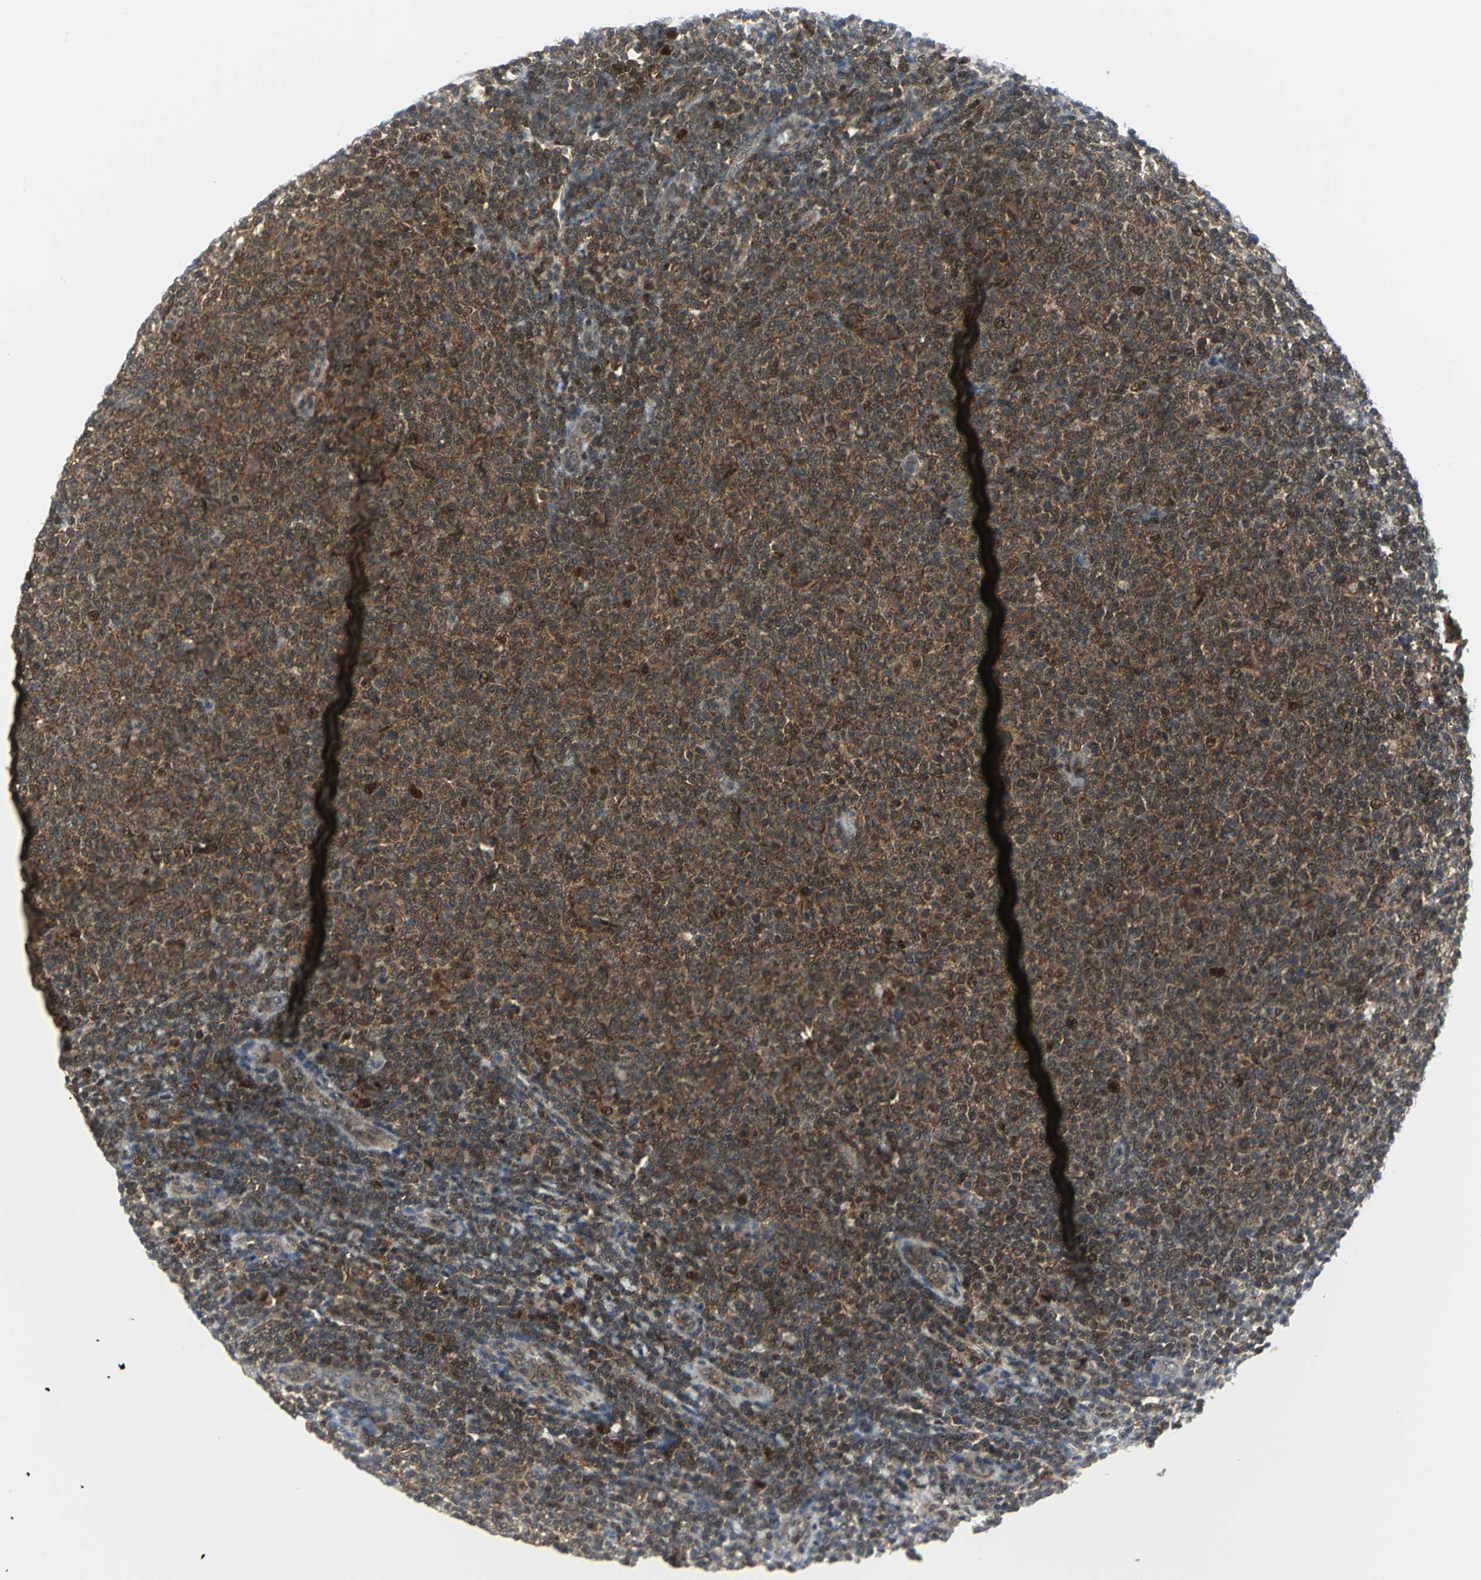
{"staining": {"intensity": "moderate", "quantity": ">75%", "location": "cytoplasmic/membranous"}, "tissue": "lymphoma", "cell_type": "Tumor cells", "image_type": "cancer", "snomed": [{"axis": "morphology", "description": "Malignant lymphoma, non-Hodgkin's type, Low grade"}, {"axis": "topography", "description": "Lymph node"}], "caption": "Immunohistochemistry of lymphoma shows medium levels of moderate cytoplasmic/membranous positivity in about >75% of tumor cells. (brown staining indicates protein expression, while blue staining denotes nuclei).", "gene": "PSMA4", "patient": {"sex": "male", "age": 66}}